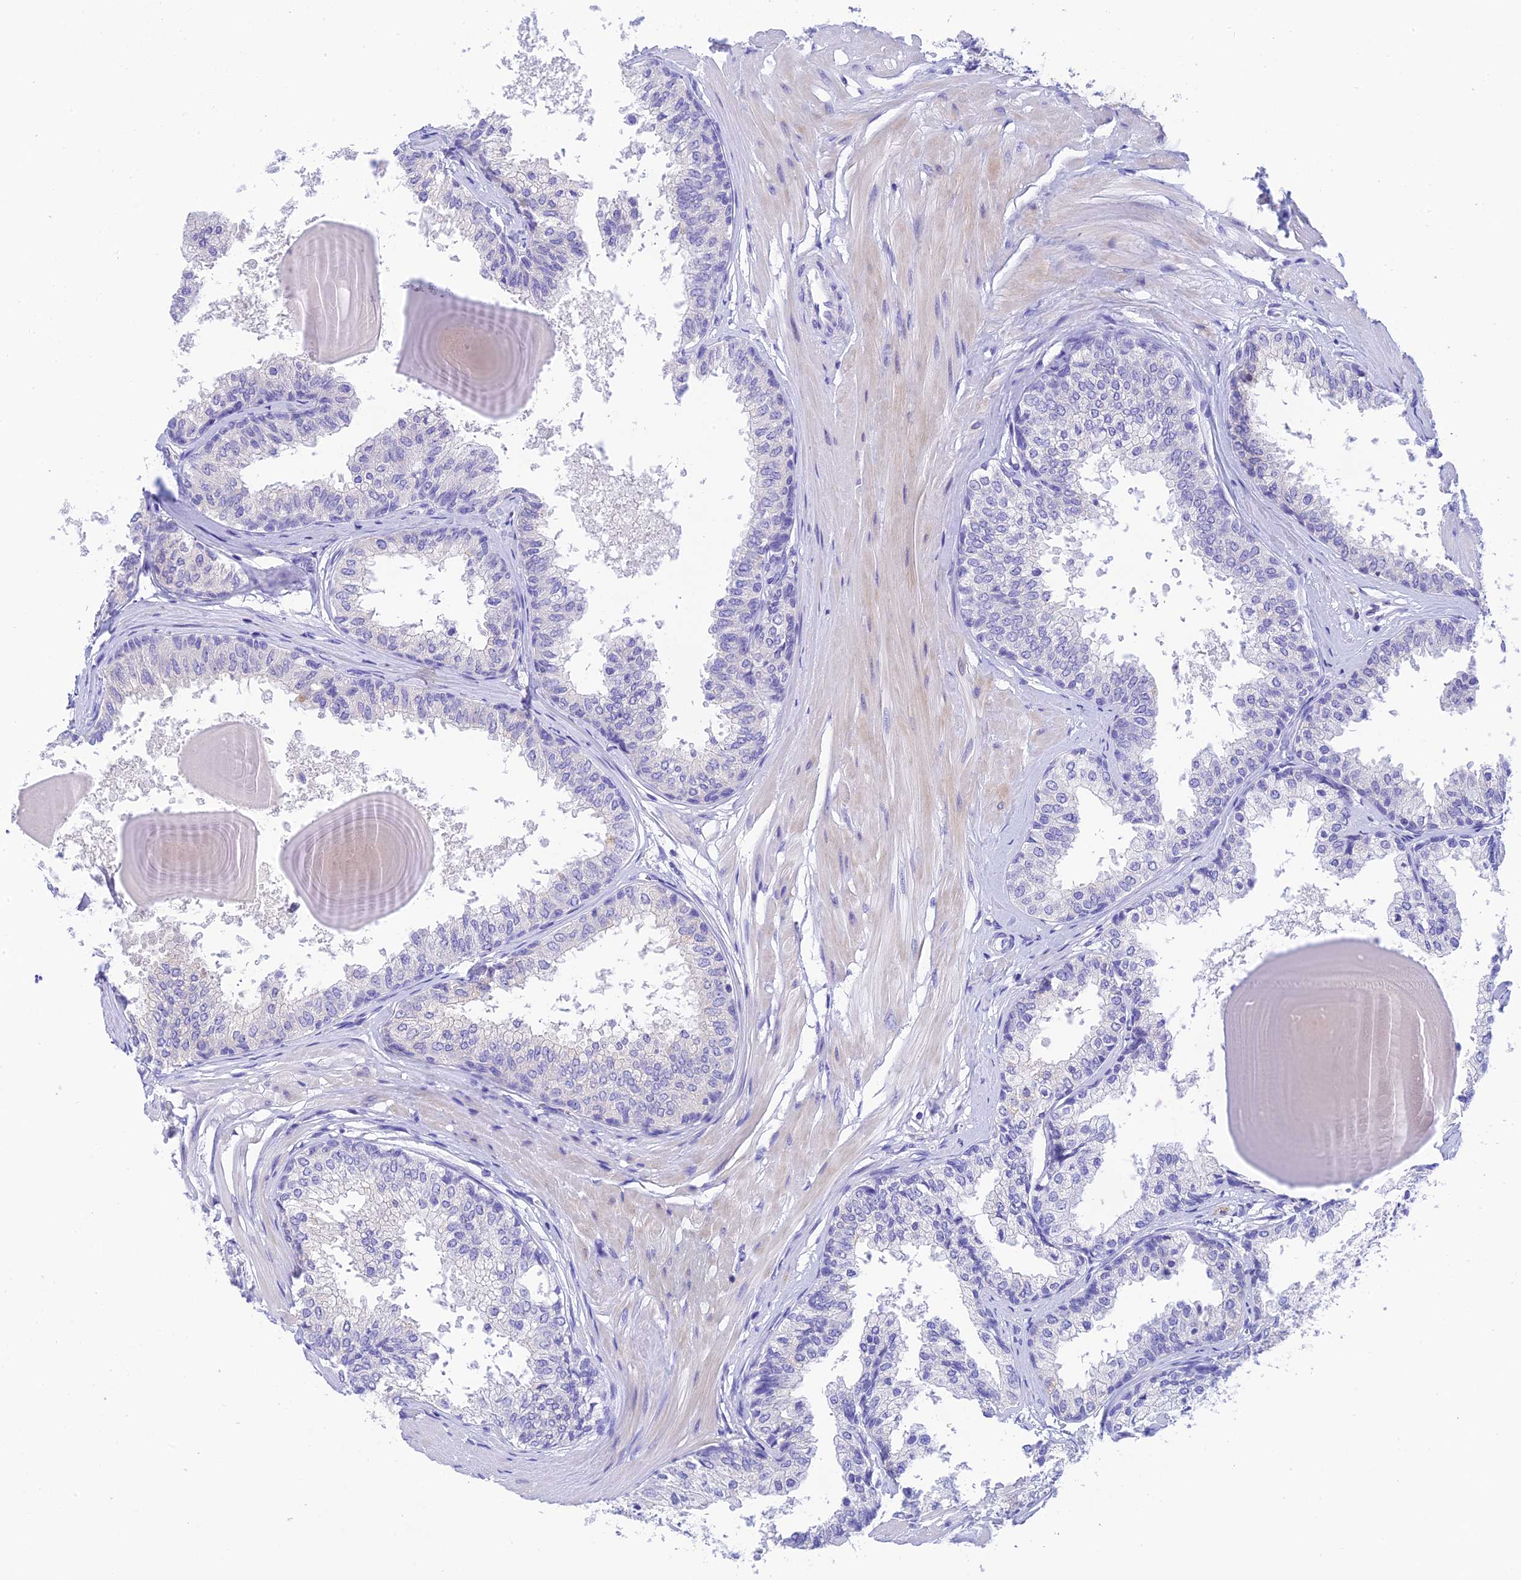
{"staining": {"intensity": "negative", "quantity": "none", "location": "none"}, "tissue": "prostate", "cell_type": "Glandular cells", "image_type": "normal", "snomed": [{"axis": "morphology", "description": "Normal tissue, NOS"}, {"axis": "topography", "description": "Prostate"}], "caption": "Immunohistochemical staining of unremarkable prostate demonstrates no significant expression in glandular cells. (DAB (3,3'-diaminobenzidine) immunohistochemistry with hematoxylin counter stain).", "gene": "KDELR3", "patient": {"sex": "male", "age": 48}}